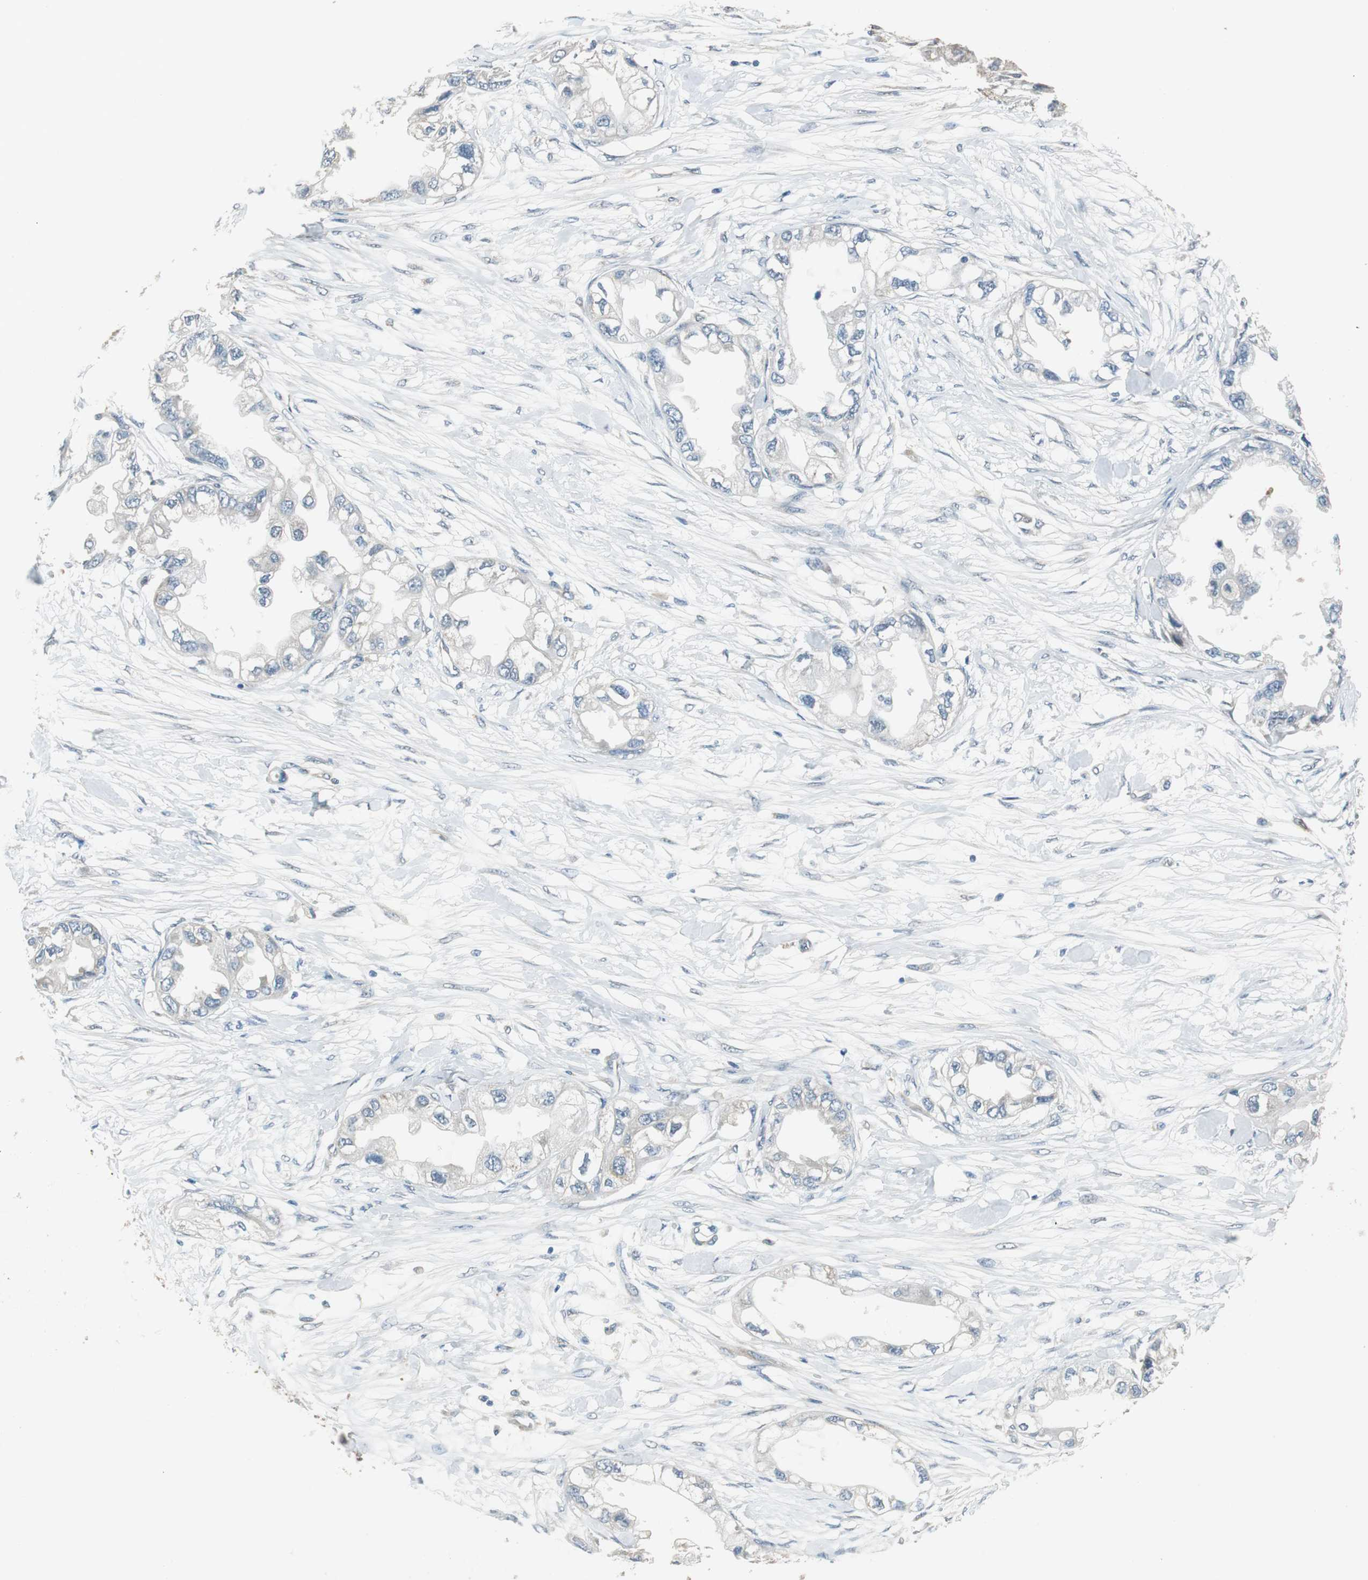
{"staining": {"intensity": "weak", "quantity": "25%-75%", "location": "cytoplasmic/membranous"}, "tissue": "endometrial cancer", "cell_type": "Tumor cells", "image_type": "cancer", "snomed": [{"axis": "morphology", "description": "Adenocarcinoma, NOS"}, {"axis": "topography", "description": "Endometrium"}], "caption": "Tumor cells show low levels of weak cytoplasmic/membranous staining in about 25%-75% of cells in adenocarcinoma (endometrial).", "gene": "ALDH4A1", "patient": {"sex": "female", "age": 67}}